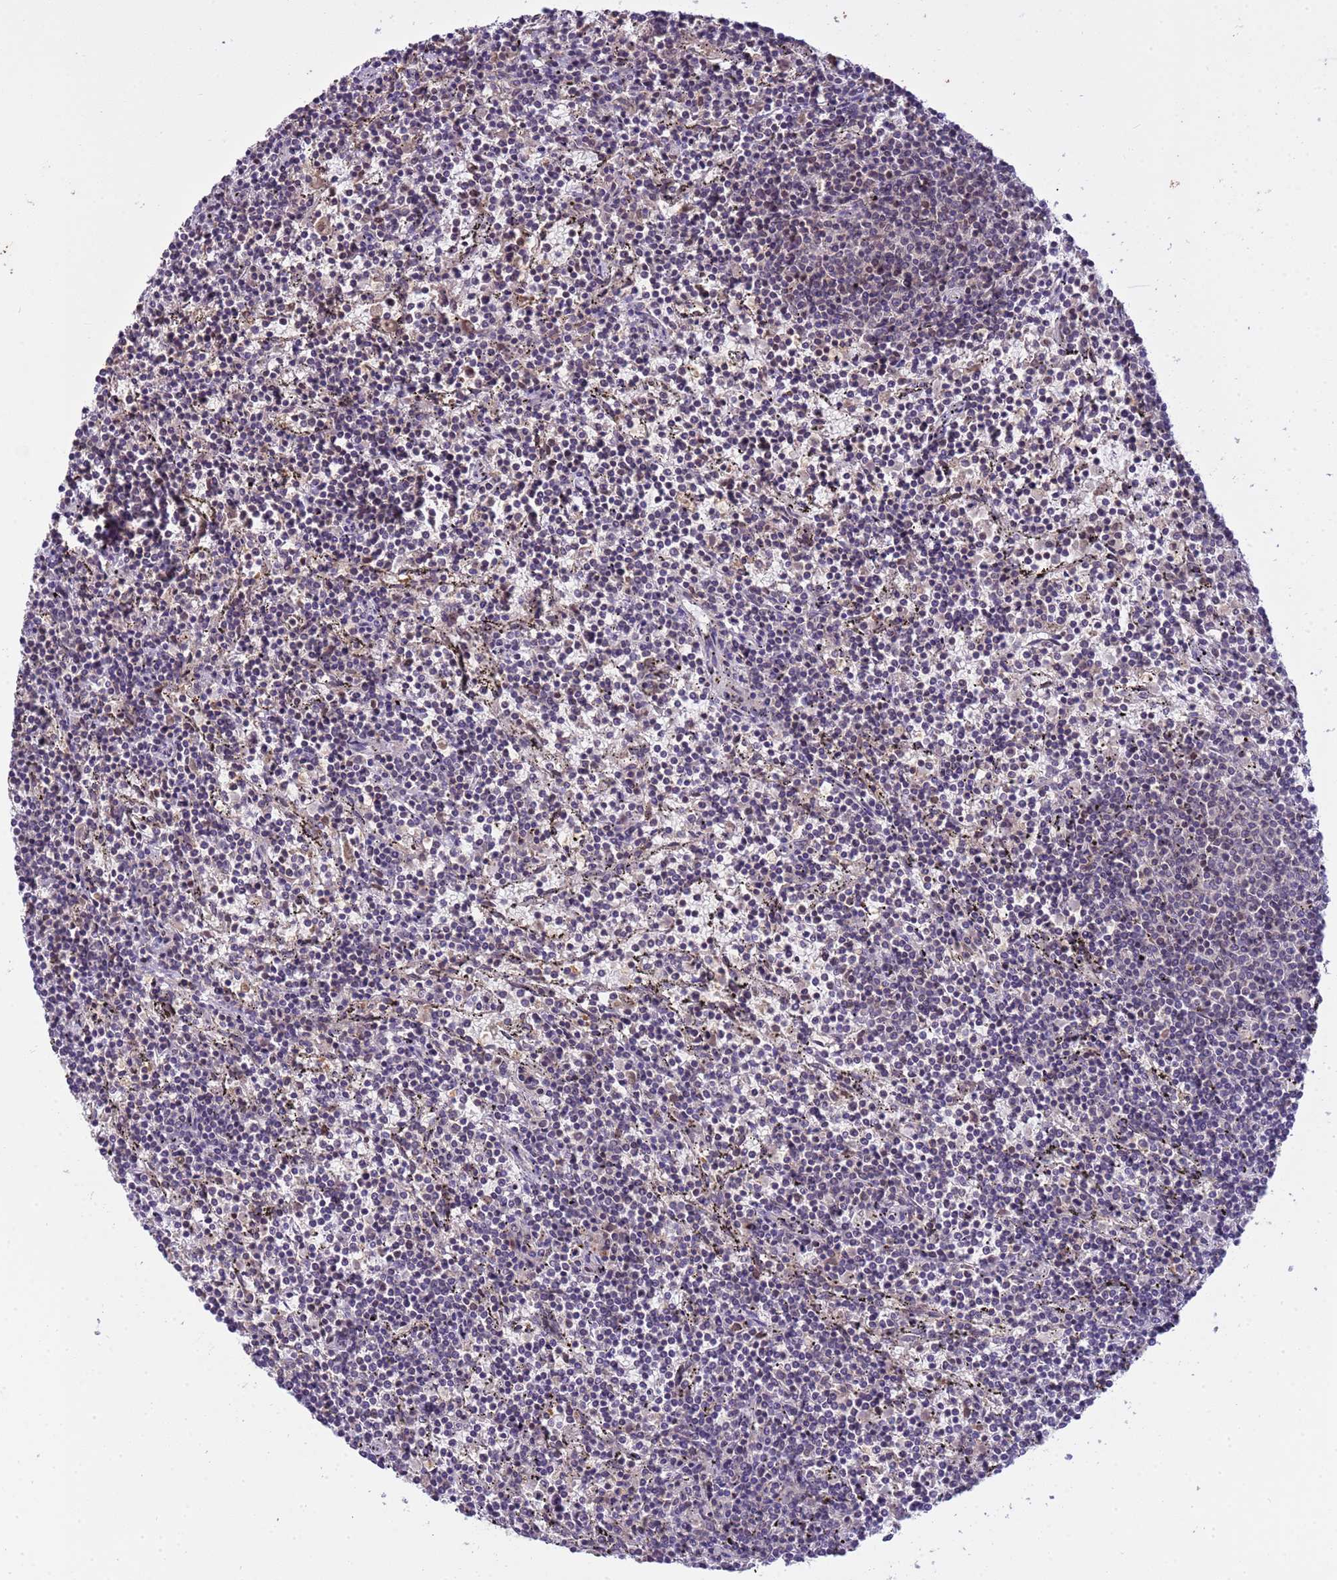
{"staining": {"intensity": "negative", "quantity": "none", "location": "none"}, "tissue": "lymphoma", "cell_type": "Tumor cells", "image_type": "cancer", "snomed": [{"axis": "morphology", "description": "Malignant lymphoma, non-Hodgkin's type, Low grade"}, {"axis": "topography", "description": "Spleen"}], "caption": "DAB (3,3'-diaminobenzidine) immunohistochemical staining of human lymphoma shows no significant positivity in tumor cells.", "gene": "PLCXD3", "patient": {"sex": "female", "age": 50}}